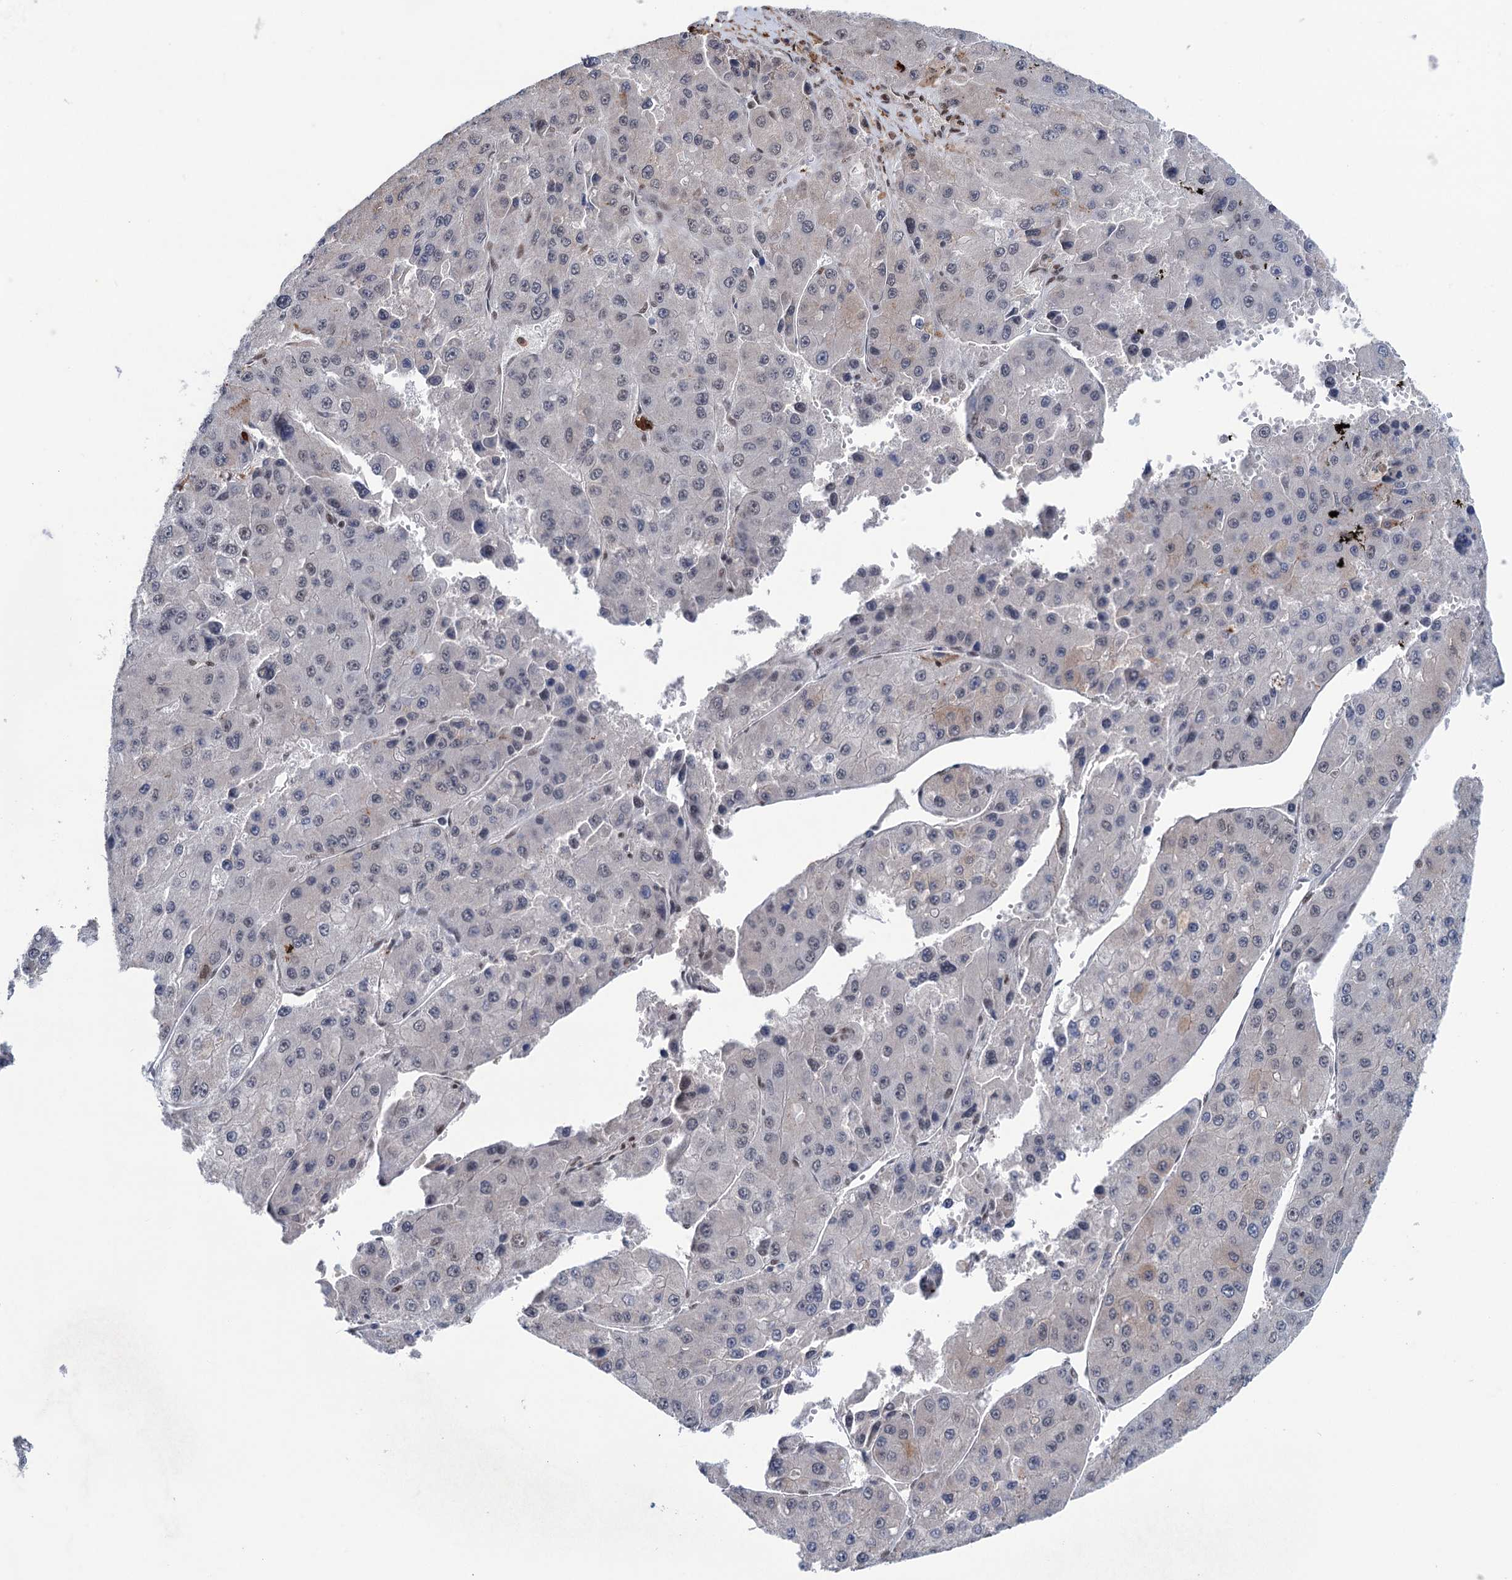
{"staining": {"intensity": "negative", "quantity": "none", "location": "none"}, "tissue": "liver cancer", "cell_type": "Tumor cells", "image_type": "cancer", "snomed": [{"axis": "morphology", "description": "Carcinoma, Hepatocellular, NOS"}, {"axis": "topography", "description": "Liver"}], "caption": "Photomicrograph shows no protein expression in tumor cells of liver hepatocellular carcinoma tissue. The staining was performed using DAB (3,3'-diaminobenzidine) to visualize the protein expression in brown, while the nuclei were stained in blue with hematoxylin (Magnification: 20x).", "gene": "FAM53A", "patient": {"sex": "female", "age": 73}}